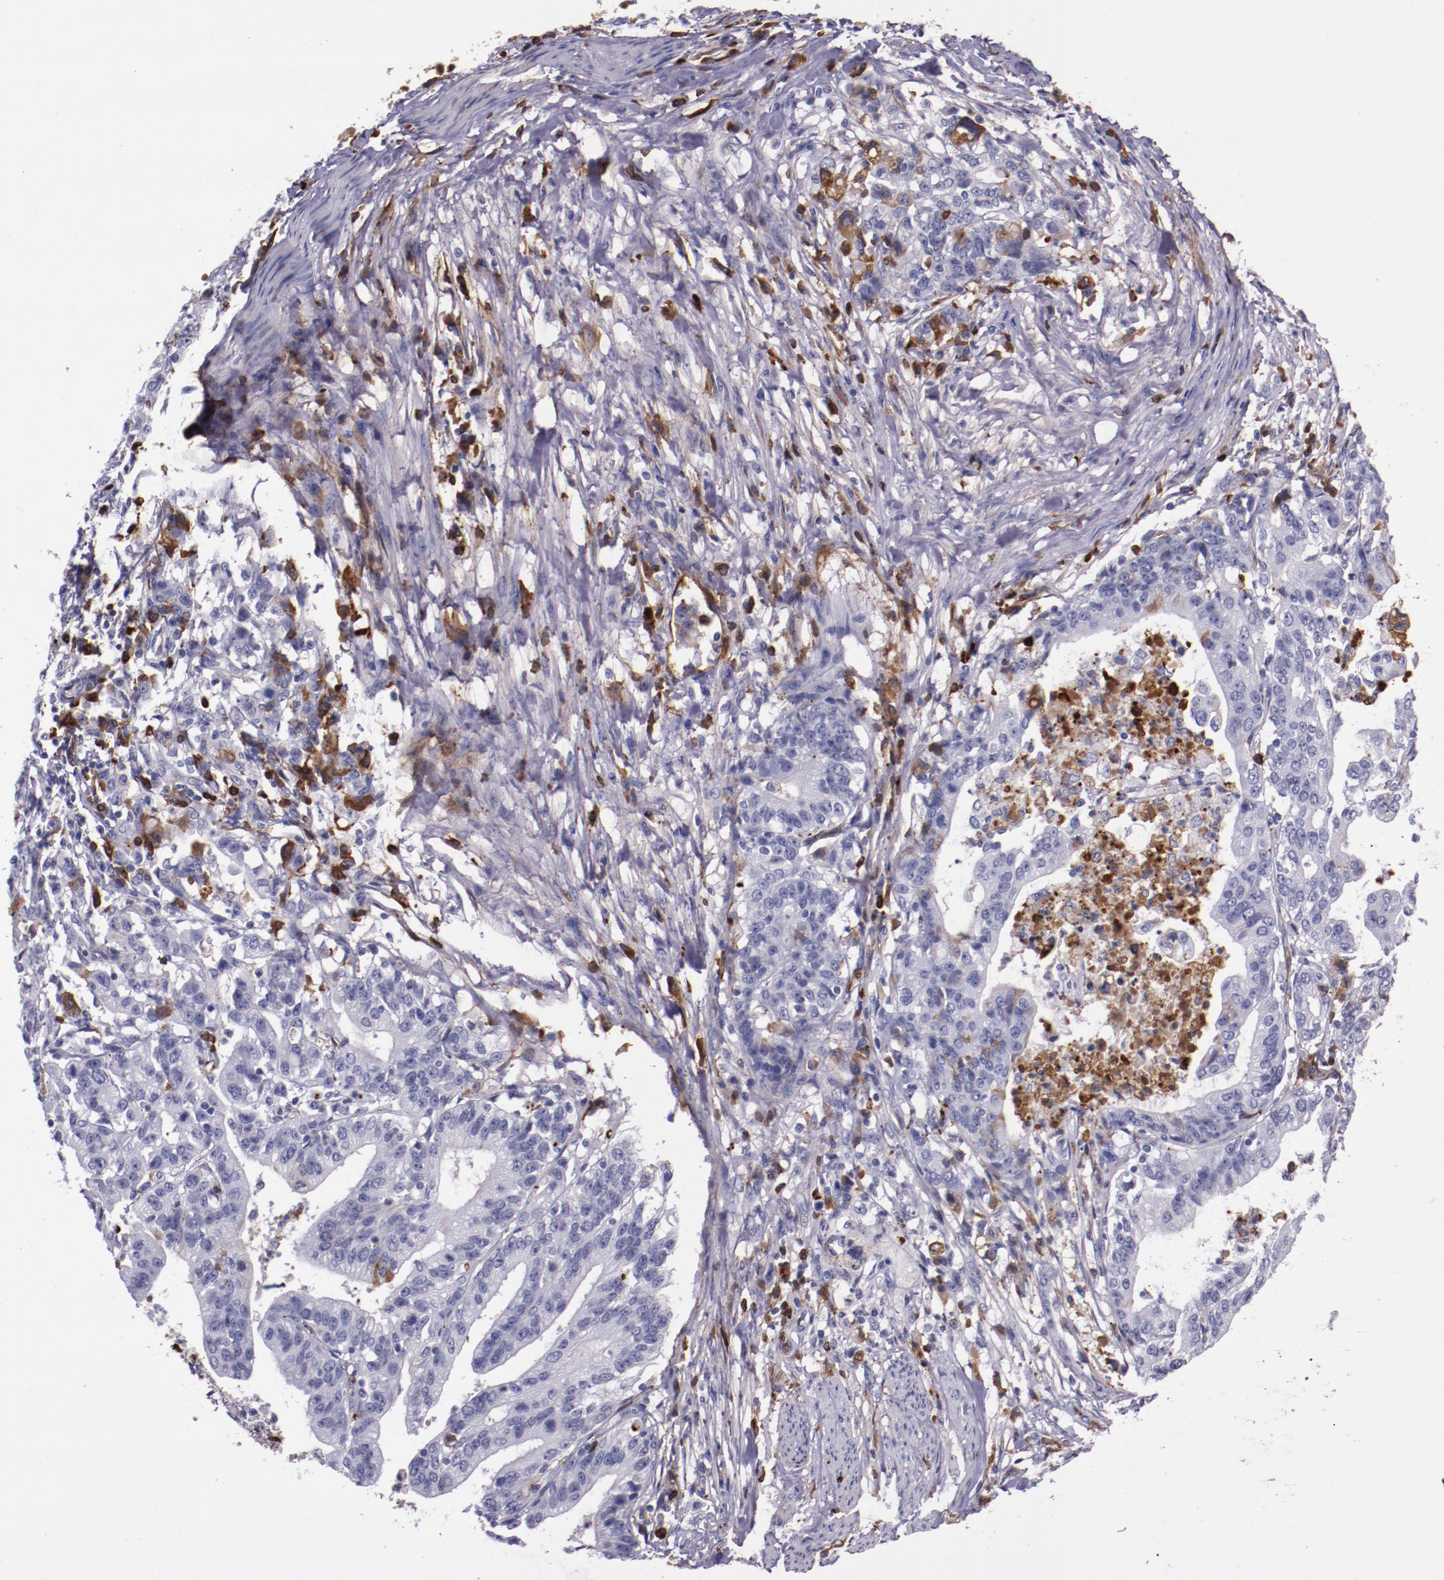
{"staining": {"intensity": "negative", "quantity": "none", "location": "none"}, "tissue": "stomach cancer", "cell_type": "Tumor cells", "image_type": "cancer", "snomed": [{"axis": "morphology", "description": "Adenocarcinoma, NOS"}, {"axis": "topography", "description": "Stomach, upper"}], "caption": "IHC of human stomach cancer (adenocarcinoma) demonstrates no positivity in tumor cells.", "gene": "APOH", "patient": {"sex": "female", "age": 50}}